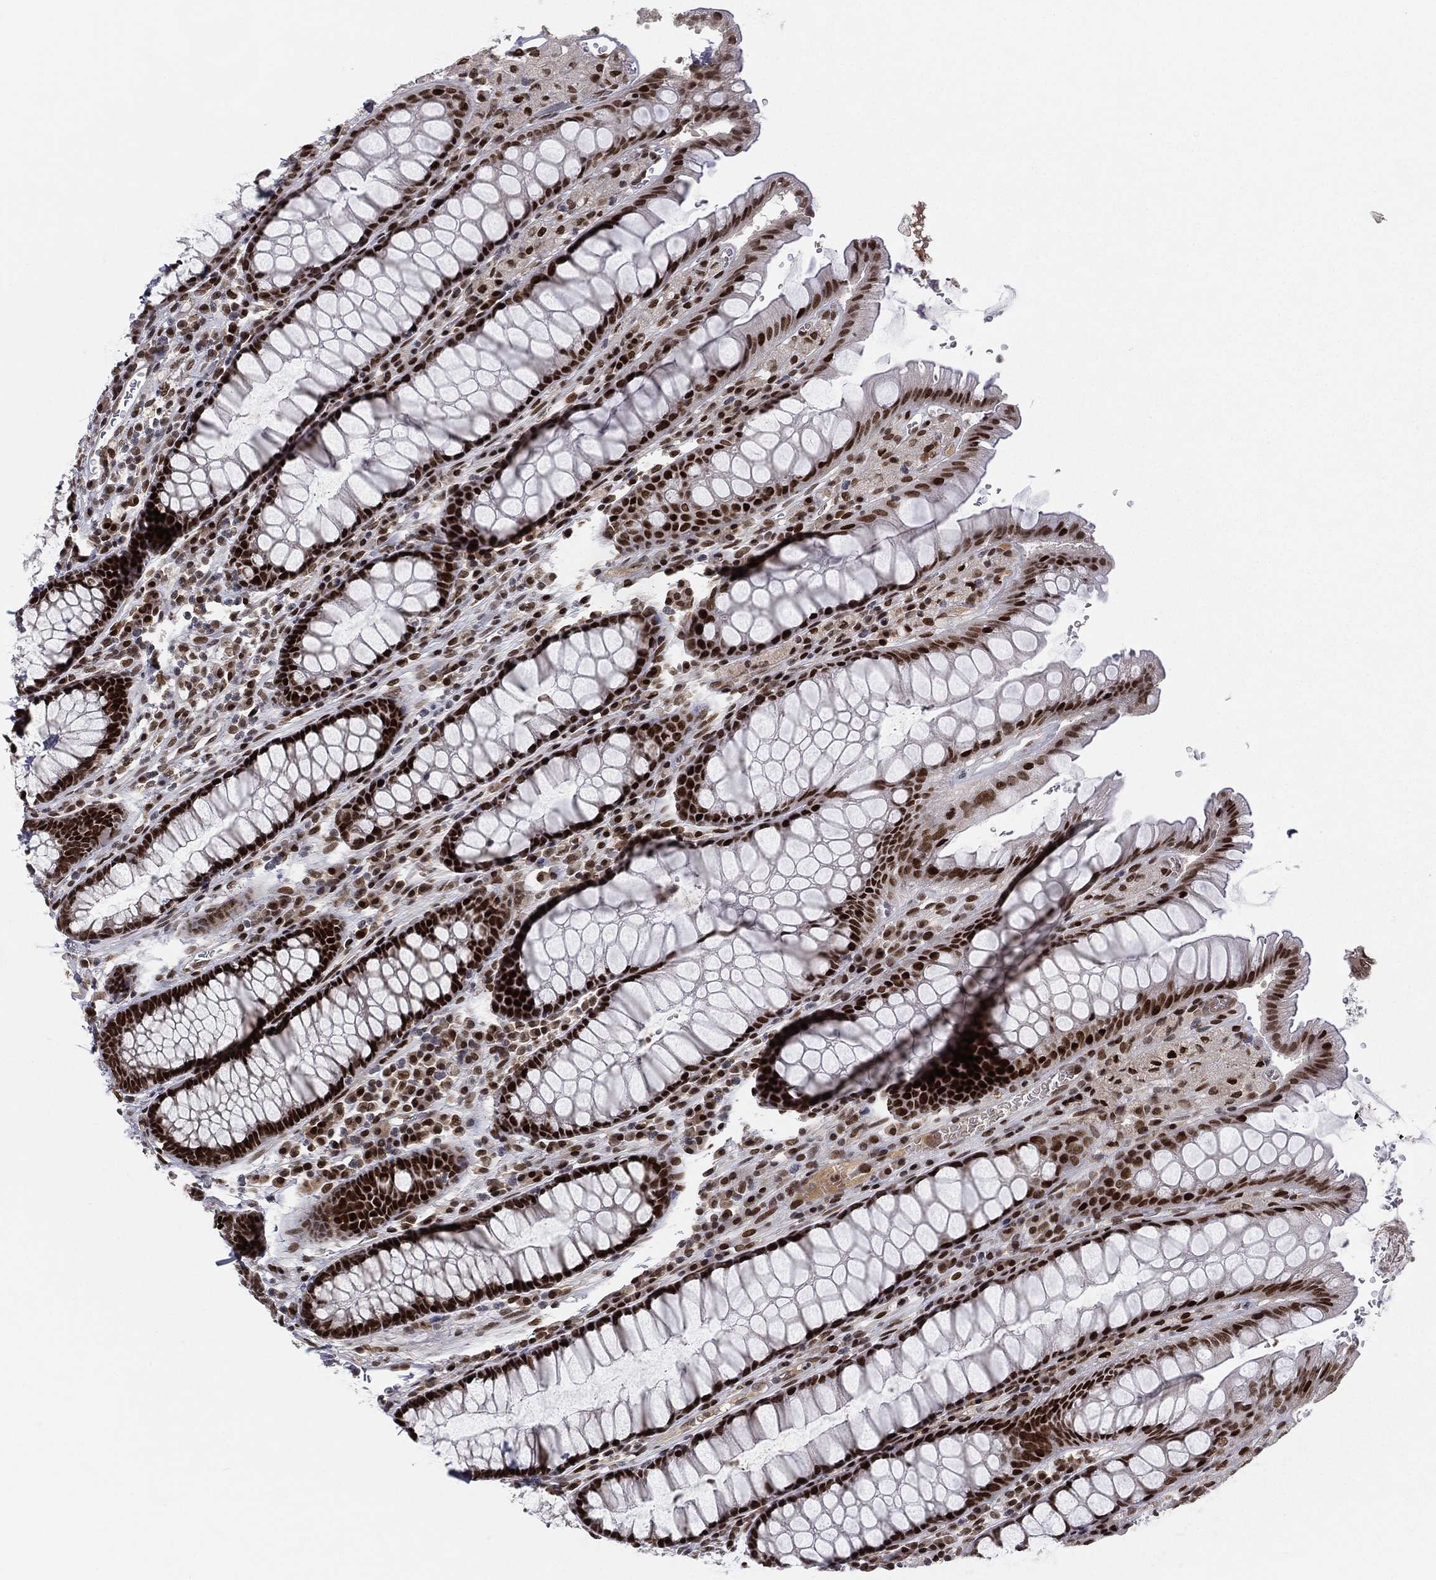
{"staining": {"intensity": "strong", "quantity": ">75%", "location": "nuclear"}, "tissue": "rectum", "cell_type": "Glandular cells", "image_type": "normal", "snomed": [{"axis": "morphology", "description": "Normal tissue, NOS"}, {"axis": "topography", "description": "Rectum"}], "caption": "A high-resolution histopathology image shows immunohistochemistry (IHC) staining of unremarkable rectum, which shows strong nuclear positivity in approximately >75% of glandular cells. (DAB = brown stain, brightfield microscopy at high magnification).", "gene": "RTF1", "patient": {"sex": "female", "age": 68}}